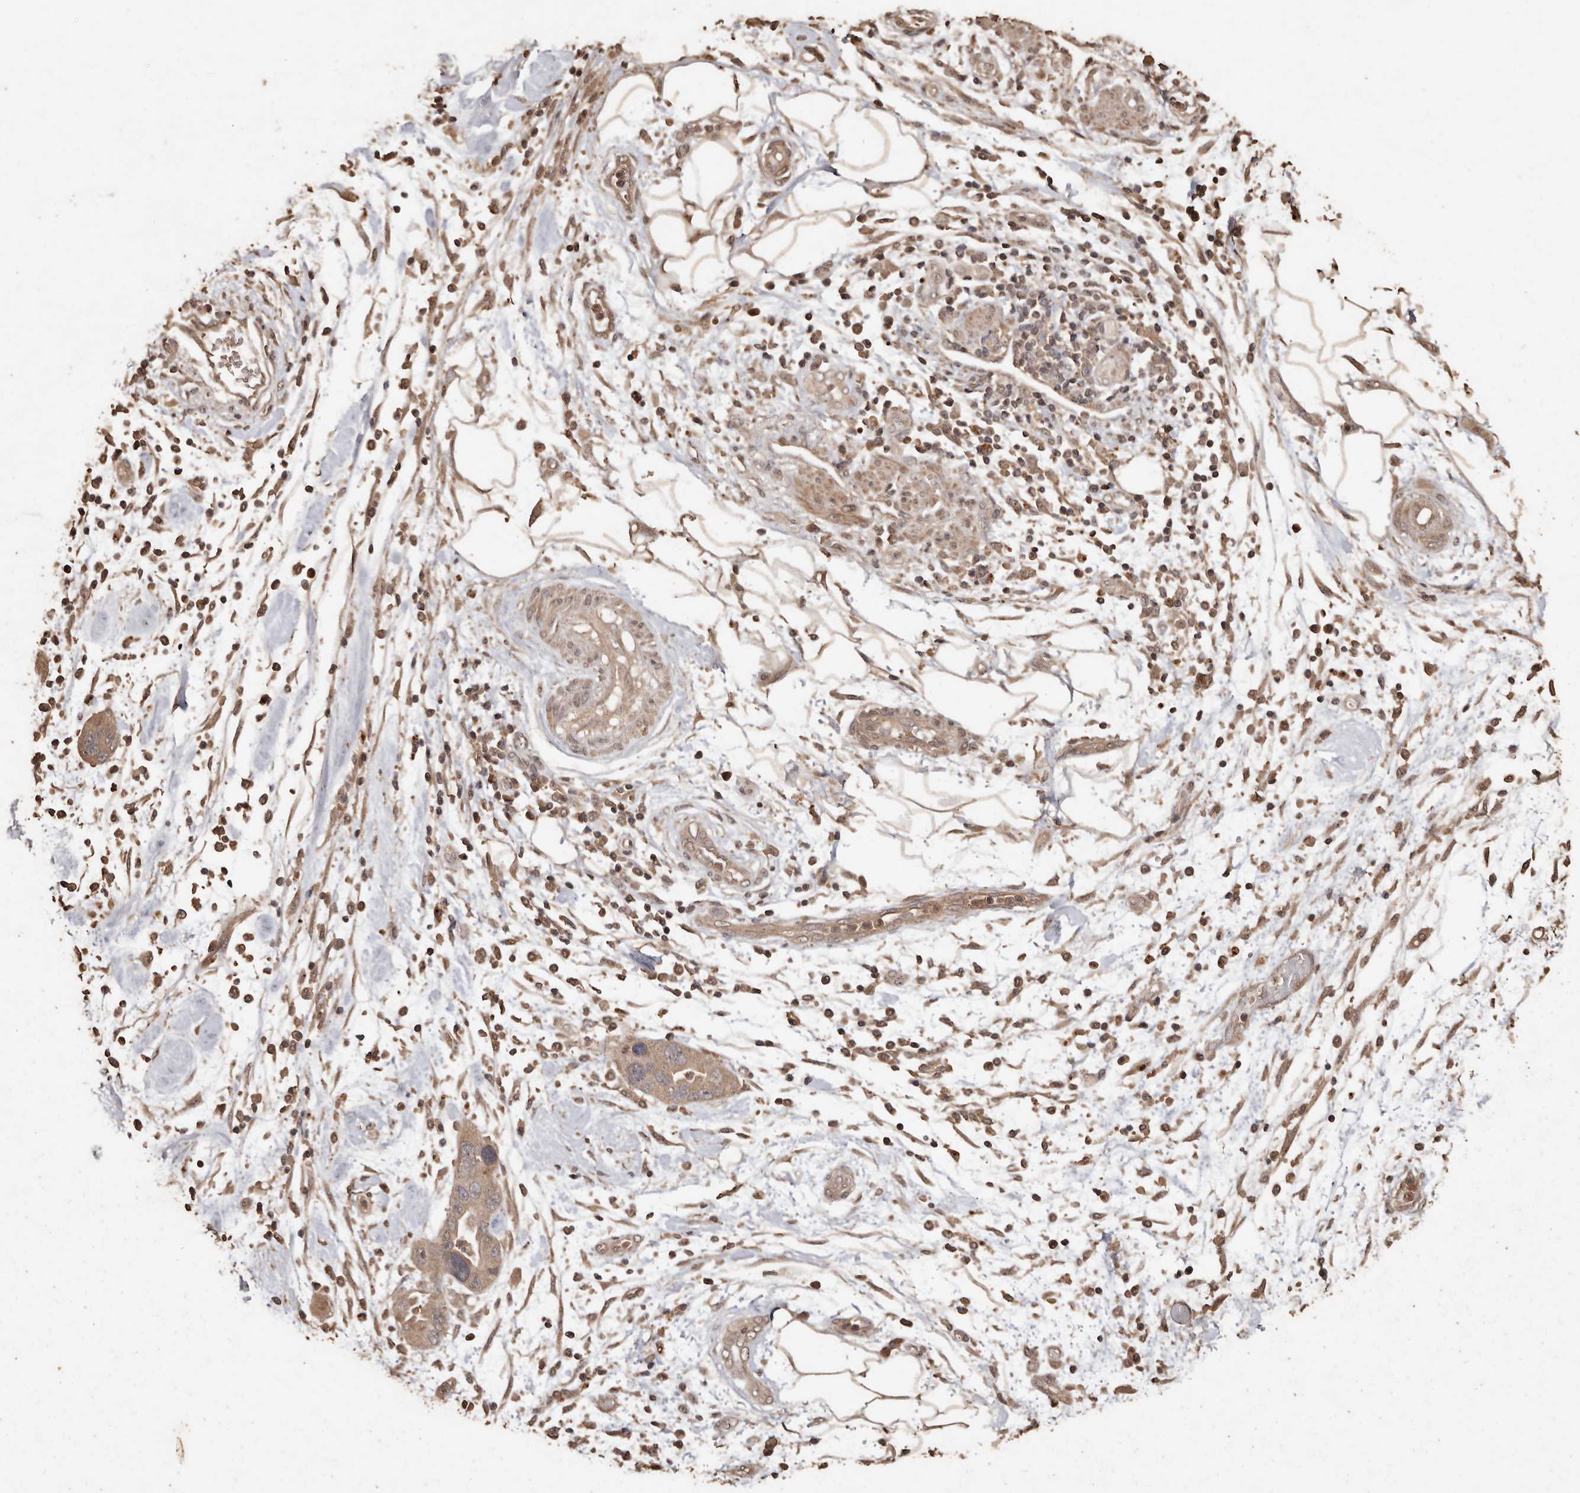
{"staining": {"intensity": "weak", "quantity": ">75%", "location": "cytoplasmic/membranous"}, "tissue": "pancreatic cancer", "cell_type": "Tumor cells", "image_type": "cancer", "snomed": [{"axis": "morphology", "description": "Normal tissue, NOS"}, {"axis": "morphology", "description": "Adenocarcinoma, NOS"}, {"axis": "topography", "description": "Pancreas"}], "caption": "DAB immunohistochemical staining of pancreatic adenocarcinoma displays weak cytoplasmic/membranous protein expression in approximately >75% of tumor cells.", "gene": "PKDCC", "patient": {"sex": "female", "age": 71}}